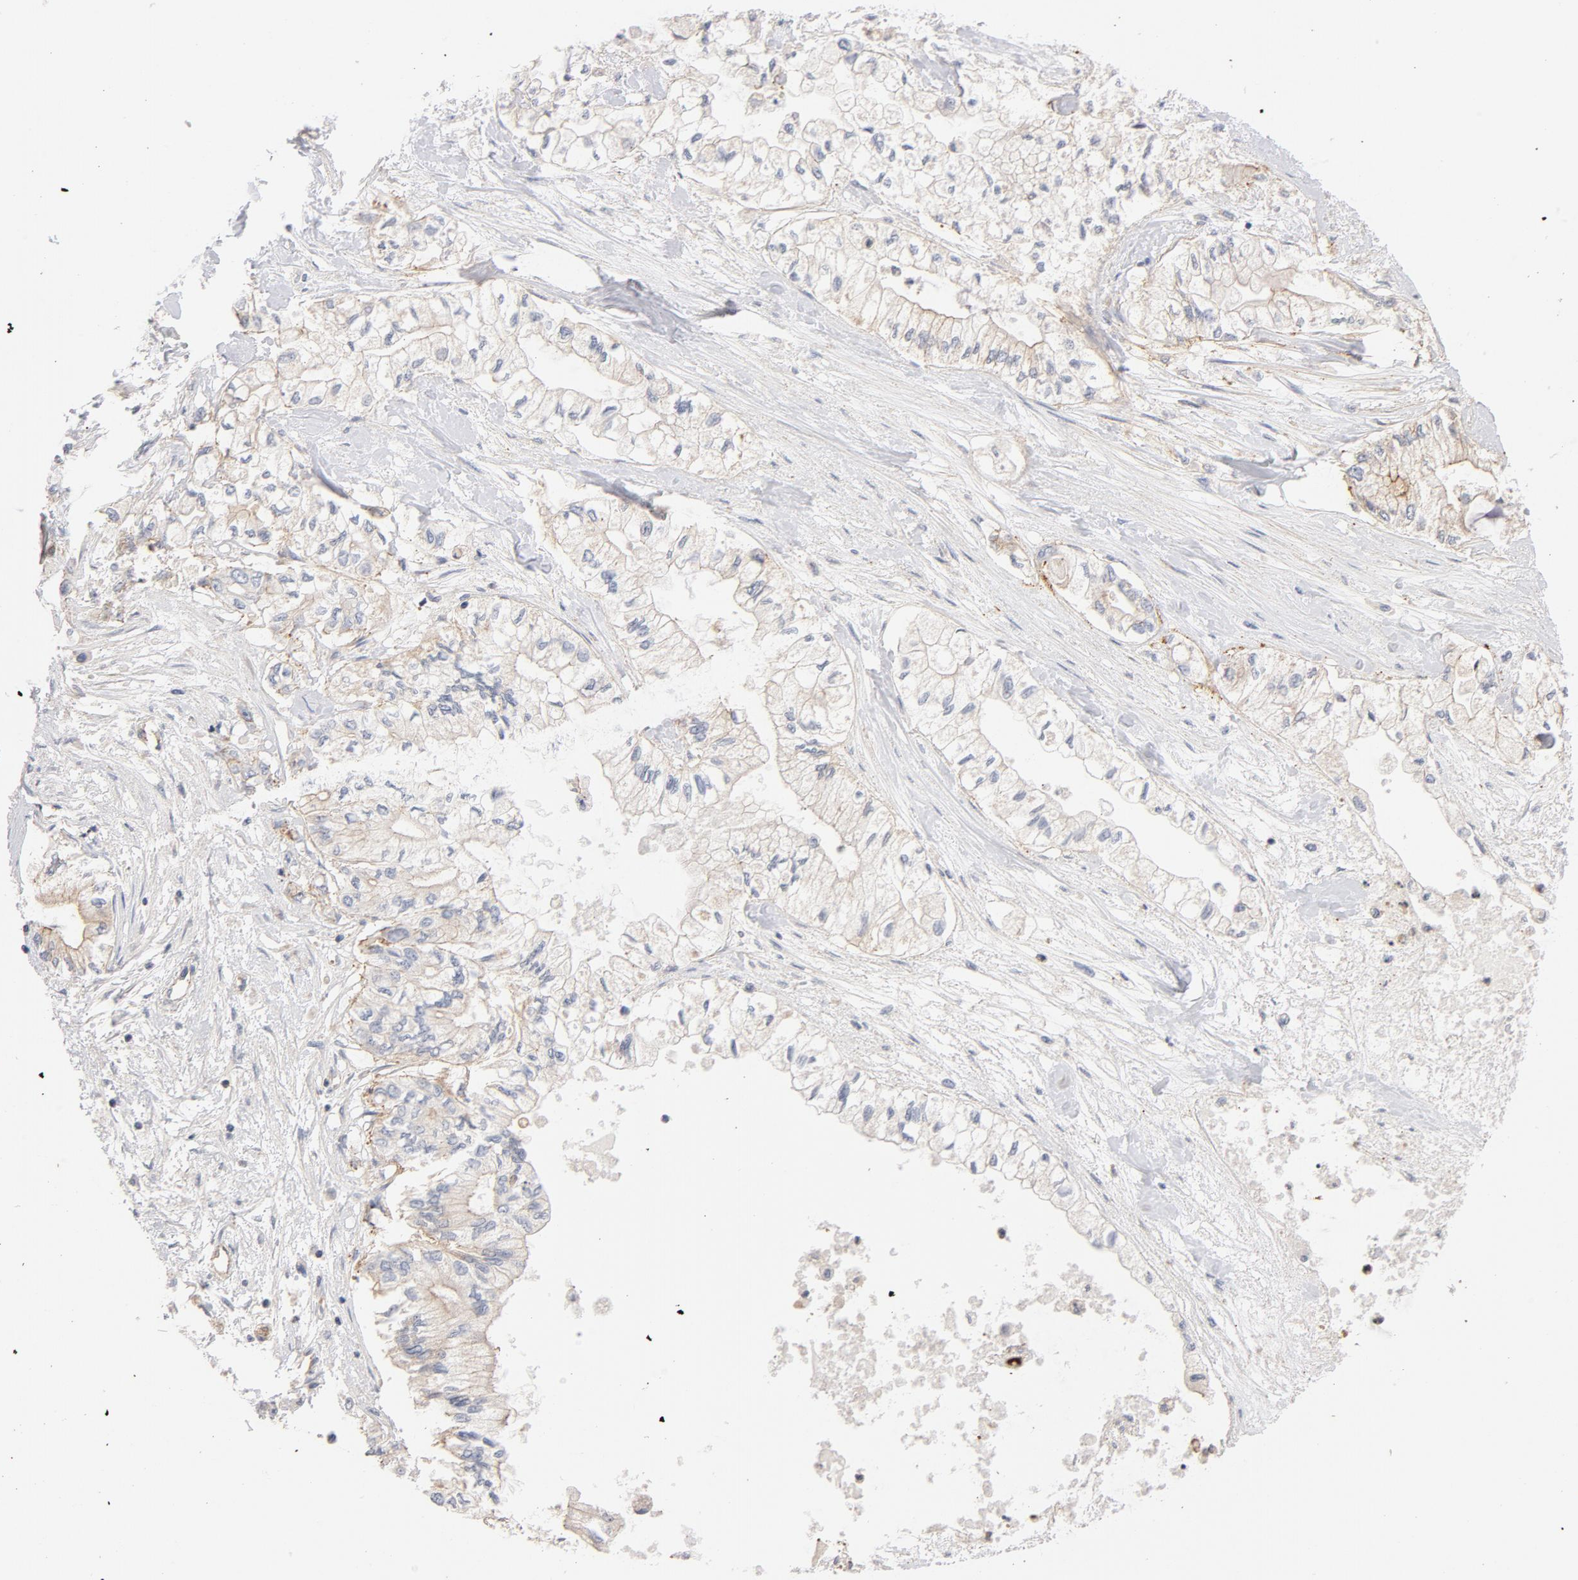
{"staining": {"intensity": "weak", "quantity": "25%-75%", "location": "cytoplasmic/membranous"}, "tissue": "pancreatic cancer", "cell_type": "Tumor cells", "image_type": "cancer", "snomed": [{"axis": "morphology", "description": "Adenocarcinoma, NOS"}, {"axis": "topography", "description": "Pancreas"}], "caption": "Pancreatic adenocarcinoma stained with DAB (3,3'-diaminobenzidine) IHC exhibits low levels of weak cytoplasmic/membranous positivity in about 25%-75% of tumor cells. (Stains: DAB (3,3'-diaminobenzidine) in brown, nuclei in blue, Microscopy: brightfield microscopy at high magnification).", "gene": "STRN3", "patient": {"sex": "male", "age": 79}}